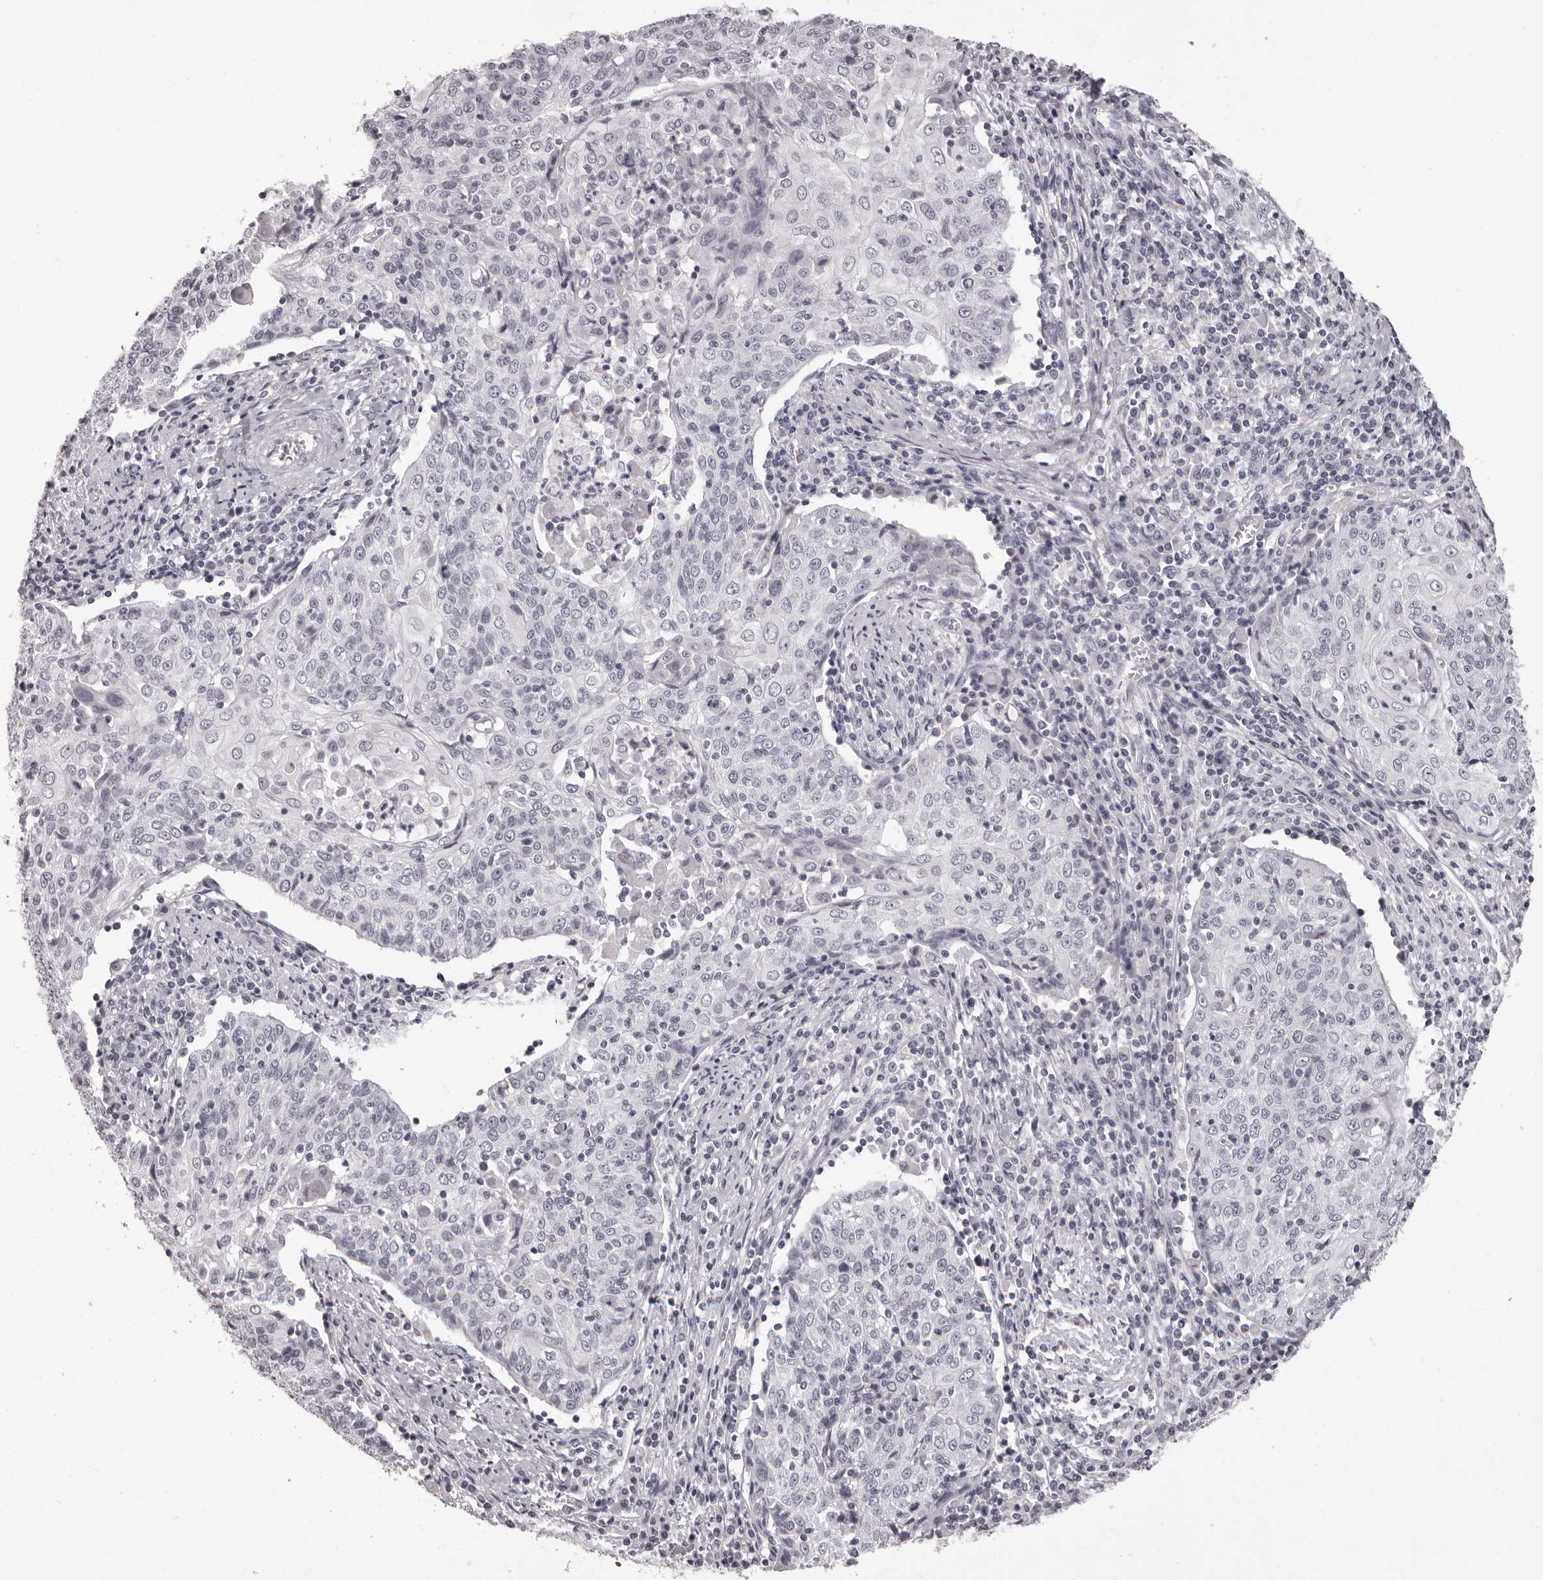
{"staining": {"intensity": "negative", "quantity": "none", "location": "none"}, "tissue": "cervical cancer", "cell_type": "Tumor cells", "image_type": "cancer", "snomed": [{"axis": "morphology", "description": "Squamous cell carcinoma, NOS"}, {"axis": "topography", "description": "Cervix"}], "caption": "A histopathology image of human cervical cancer (squamous cell carcinoma) is negative for staining in tumor cells.", "gene": "C8orf74", "patient": {"sex": "female", "age": 48}}